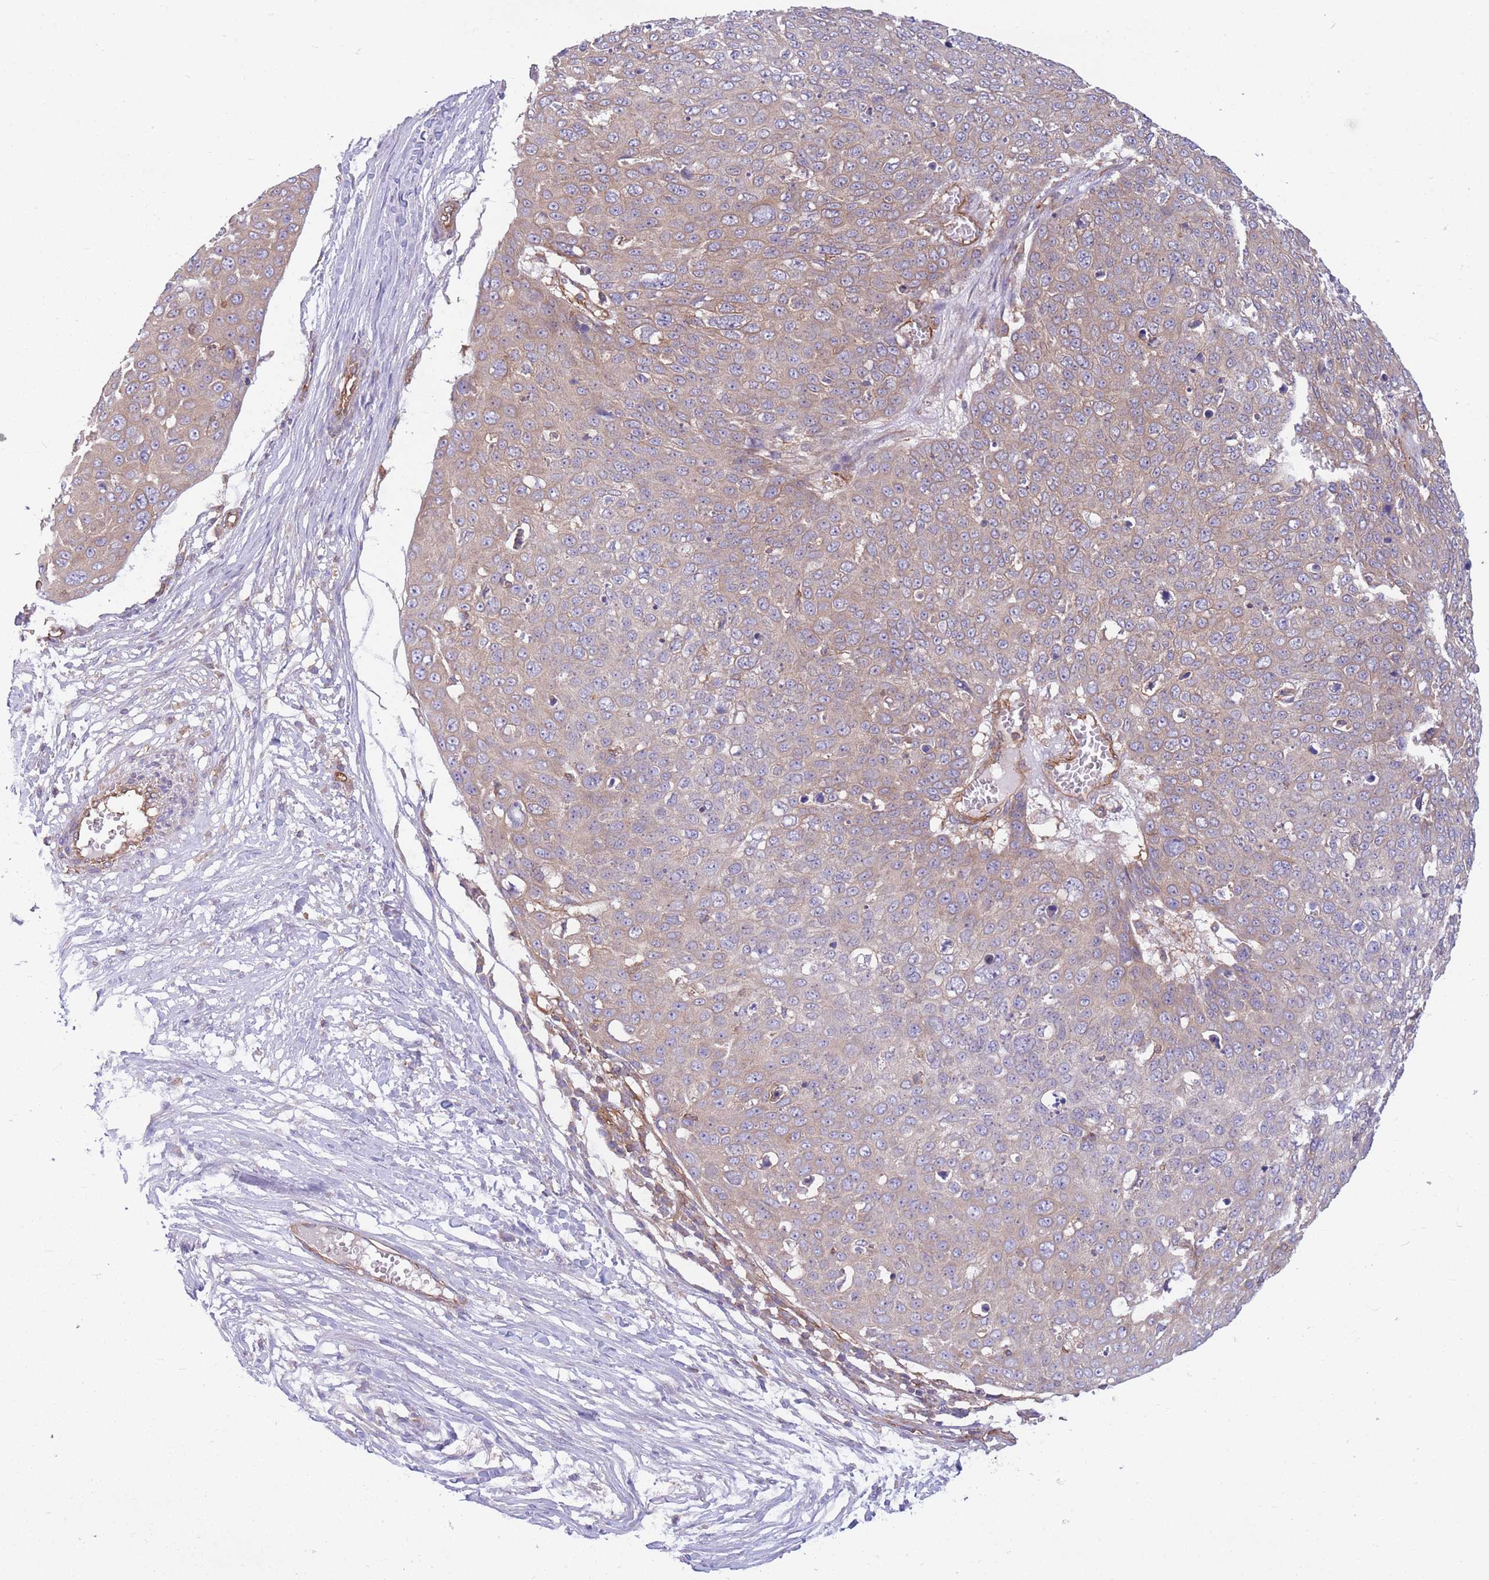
{"staining": {"intensity": "weak", "quantity": "25%-75%", "location": "cytoplasmic/membranous"}, "tissue": "skin cancer", "cell_type": "Tumor cells", "image_type": "cancer", "snomed": [{"axis": "morphology", "description": "Squamous cell carcinoma, NOS"}, {"axis": "topography", "description": "Skin"}], "caption": "Immunohistochemical staining of skin cancer (squamous cell carcinoma) exhibits weak cytoplasmic/membranous protein staining in about 25%-75% of tumor cells.", "gene": "GGA1", "patient": {"sex": "male", "age": 71}}